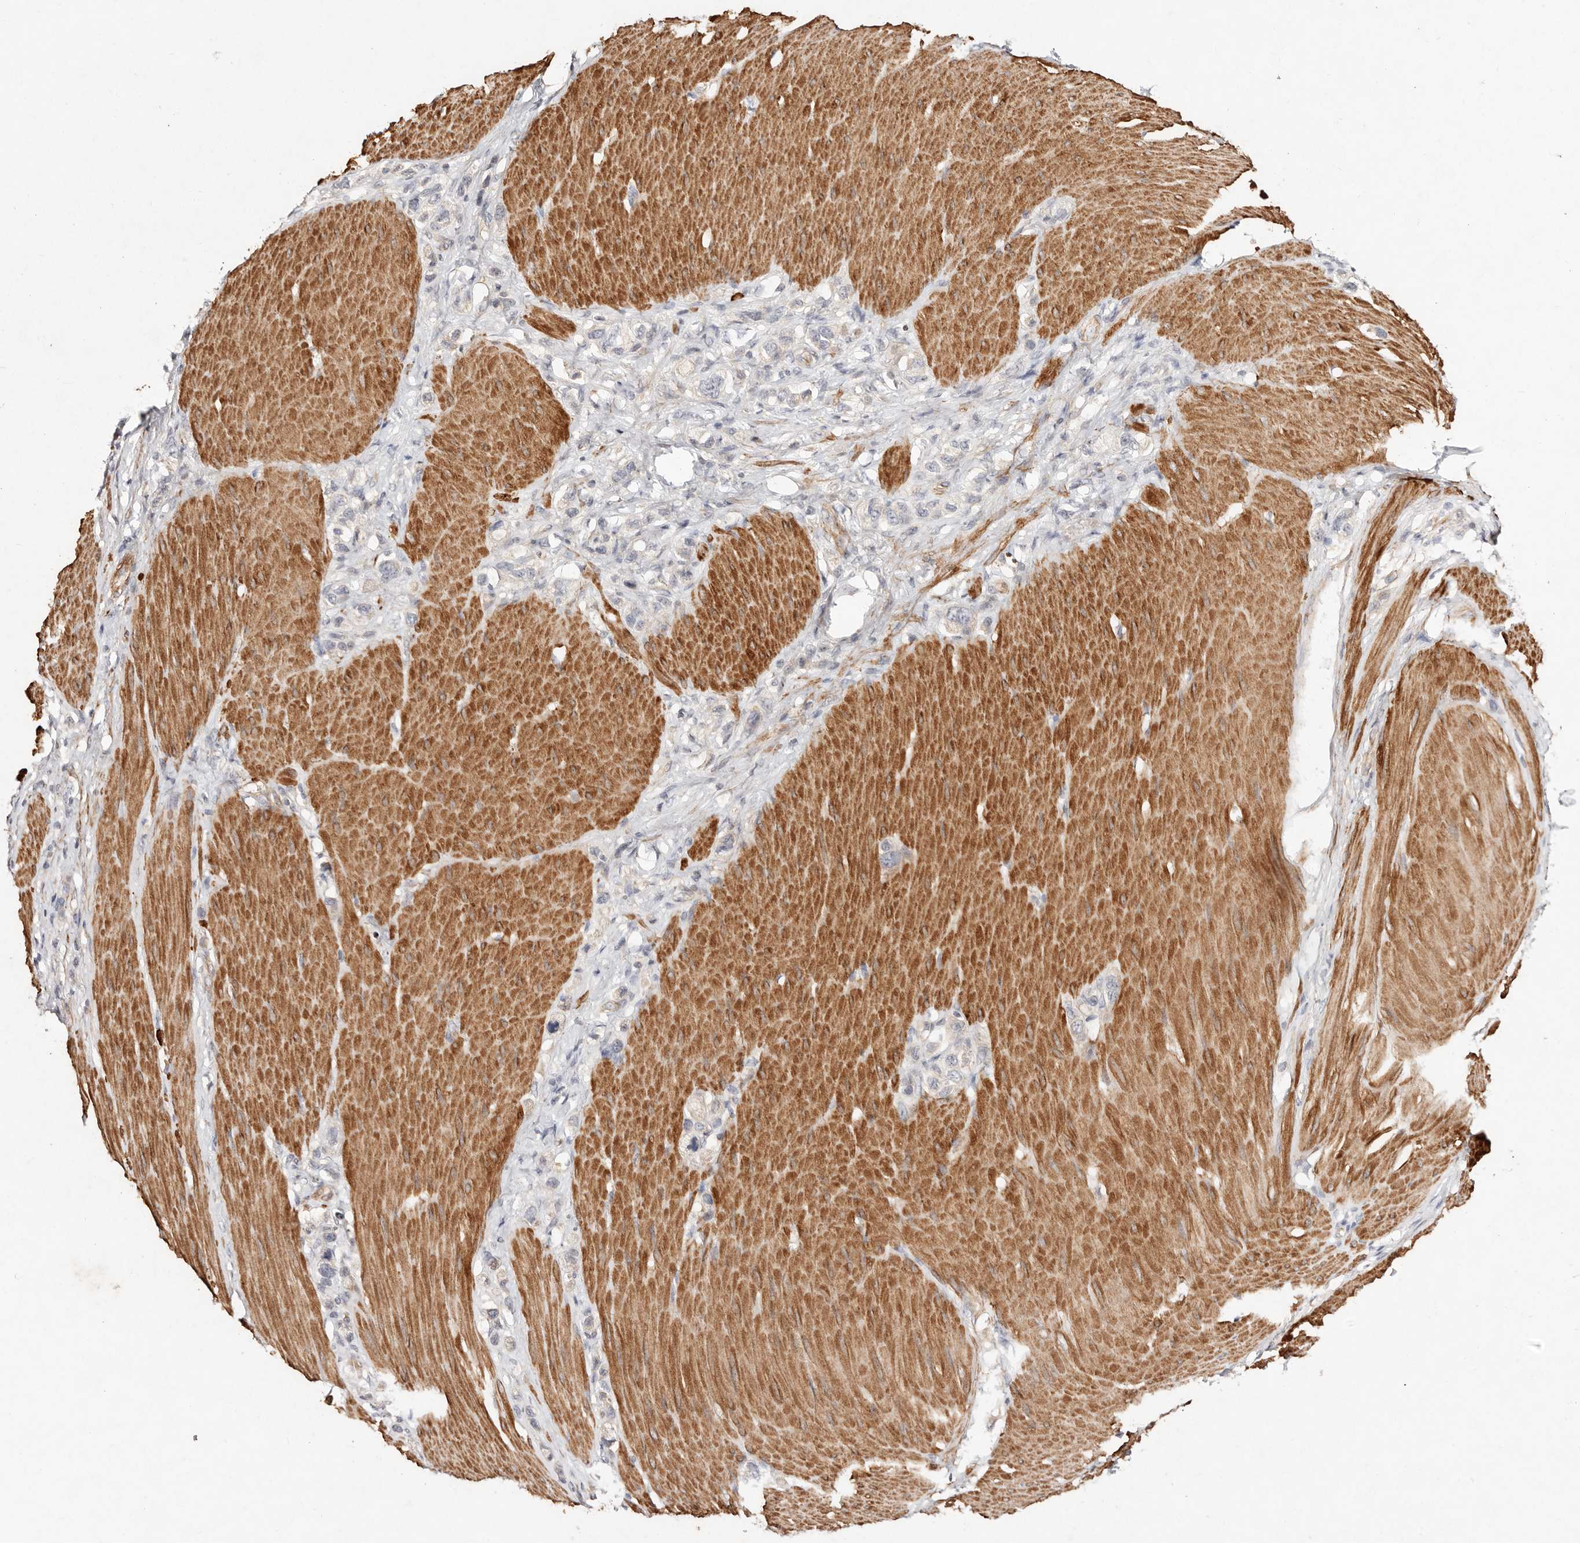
{"staining": {"intensity": "negative", "quantity": "none", "location": "none"}, "tissue": "stomach cancer", "cell_type": "Tumor cells", "image_type": "cancer", "snomed": [{"axis": "morphology", "description": "Adenocarcinoma, NOS"}, {"axis": "topography", "description": "Stomach"}], "caption": "An immunohistochemistry (IHC) image of stomach cancer (adenocarcinoma) is shown. There is no staining in tumor cells of stomach cancer (adenocarcinoma).", "gene": "MTMR11", "patient": {"sex": "female", "age": 65}}